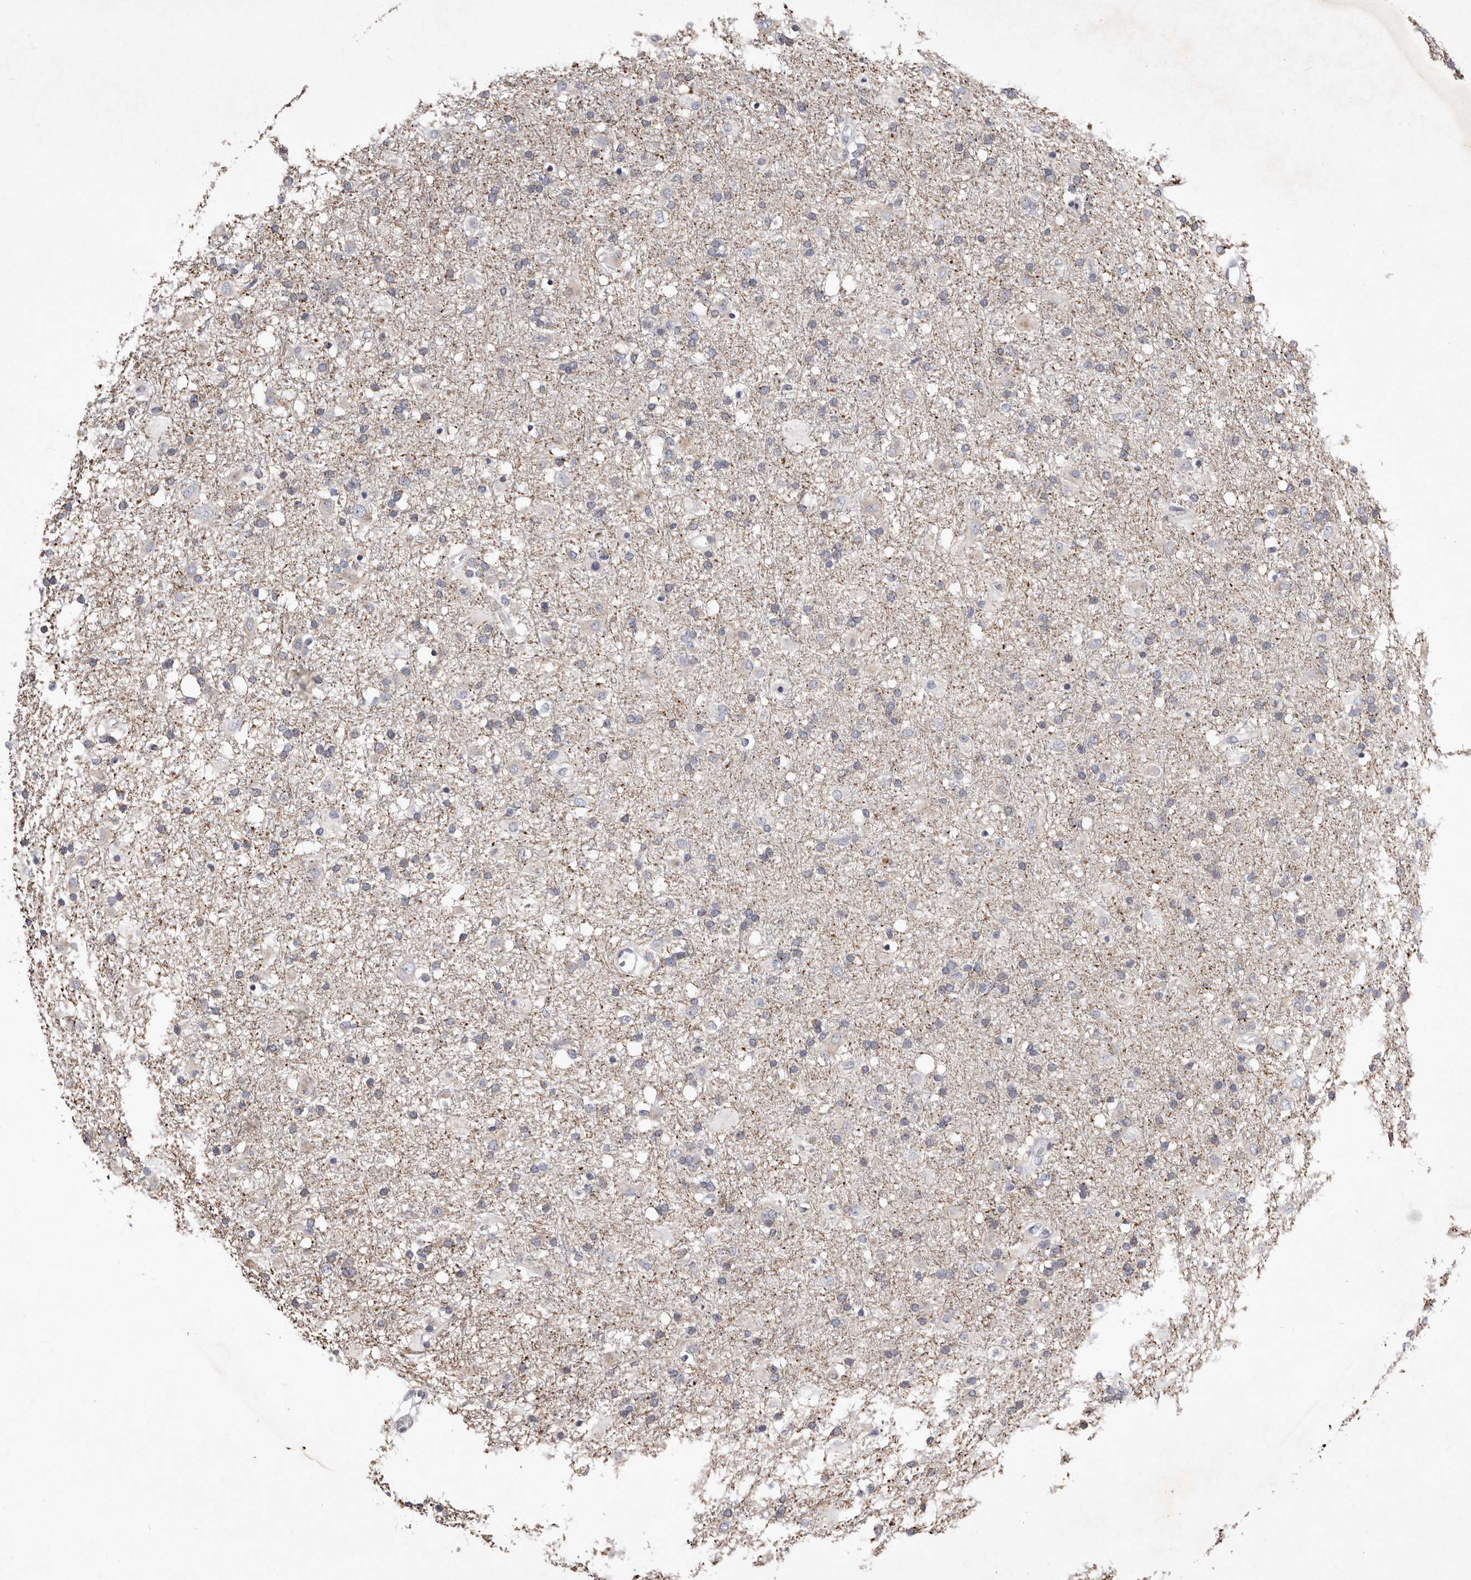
{"staining": {"intensity": "negative", "quantity": "none", "location": "none"}, "tissue": "glioma", "cell_type": "Tumor cells", "image_type": "cancer", "snomed": [{"axis": "morphology", "description": "Glioma, malignant, Low grade"}, {"axis": "topography", "description": "Brain"}], "caption": "Glioma was stained to show a protein in brown. There is no significant expression in tumor cells.", "gene": "TIMM17B", "patient": {"sex": "male", "age": 65}}